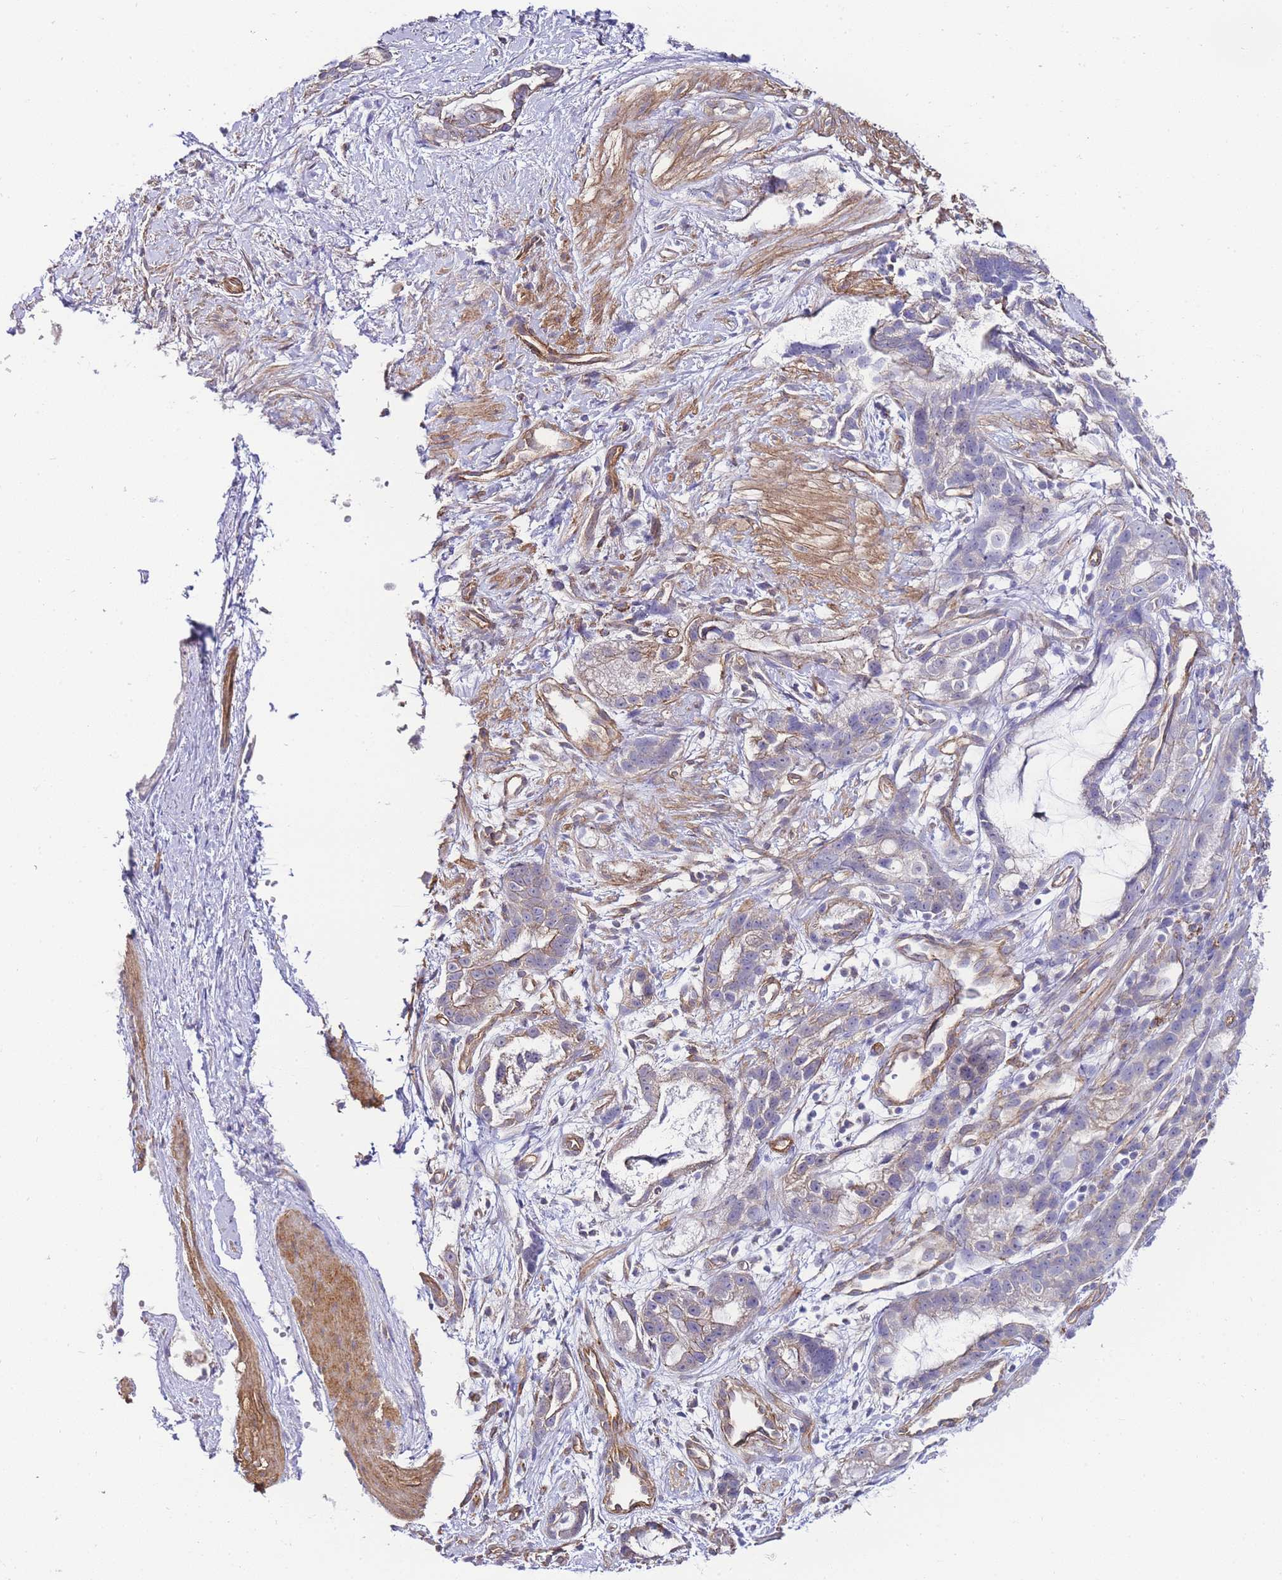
{"staining": {"intensity": "weak", "quantity": "<25%", "location": "cytoplasmic/membranous"}, "tissue": "stomach cancer", "cell_type": "Tumor cells", "image_type": "cancer", "snomed": [{"axis": "morphology", "description": "Adenocarcinoma, NOS"}, {"axis": "topography", "description": "Stomach"}], "caption": "Tumor cells are negative for brown protein staining in stomach adenocarcinoma.", "gene": "PDCD7", "patient": {"sex": "male", "age": 55}}